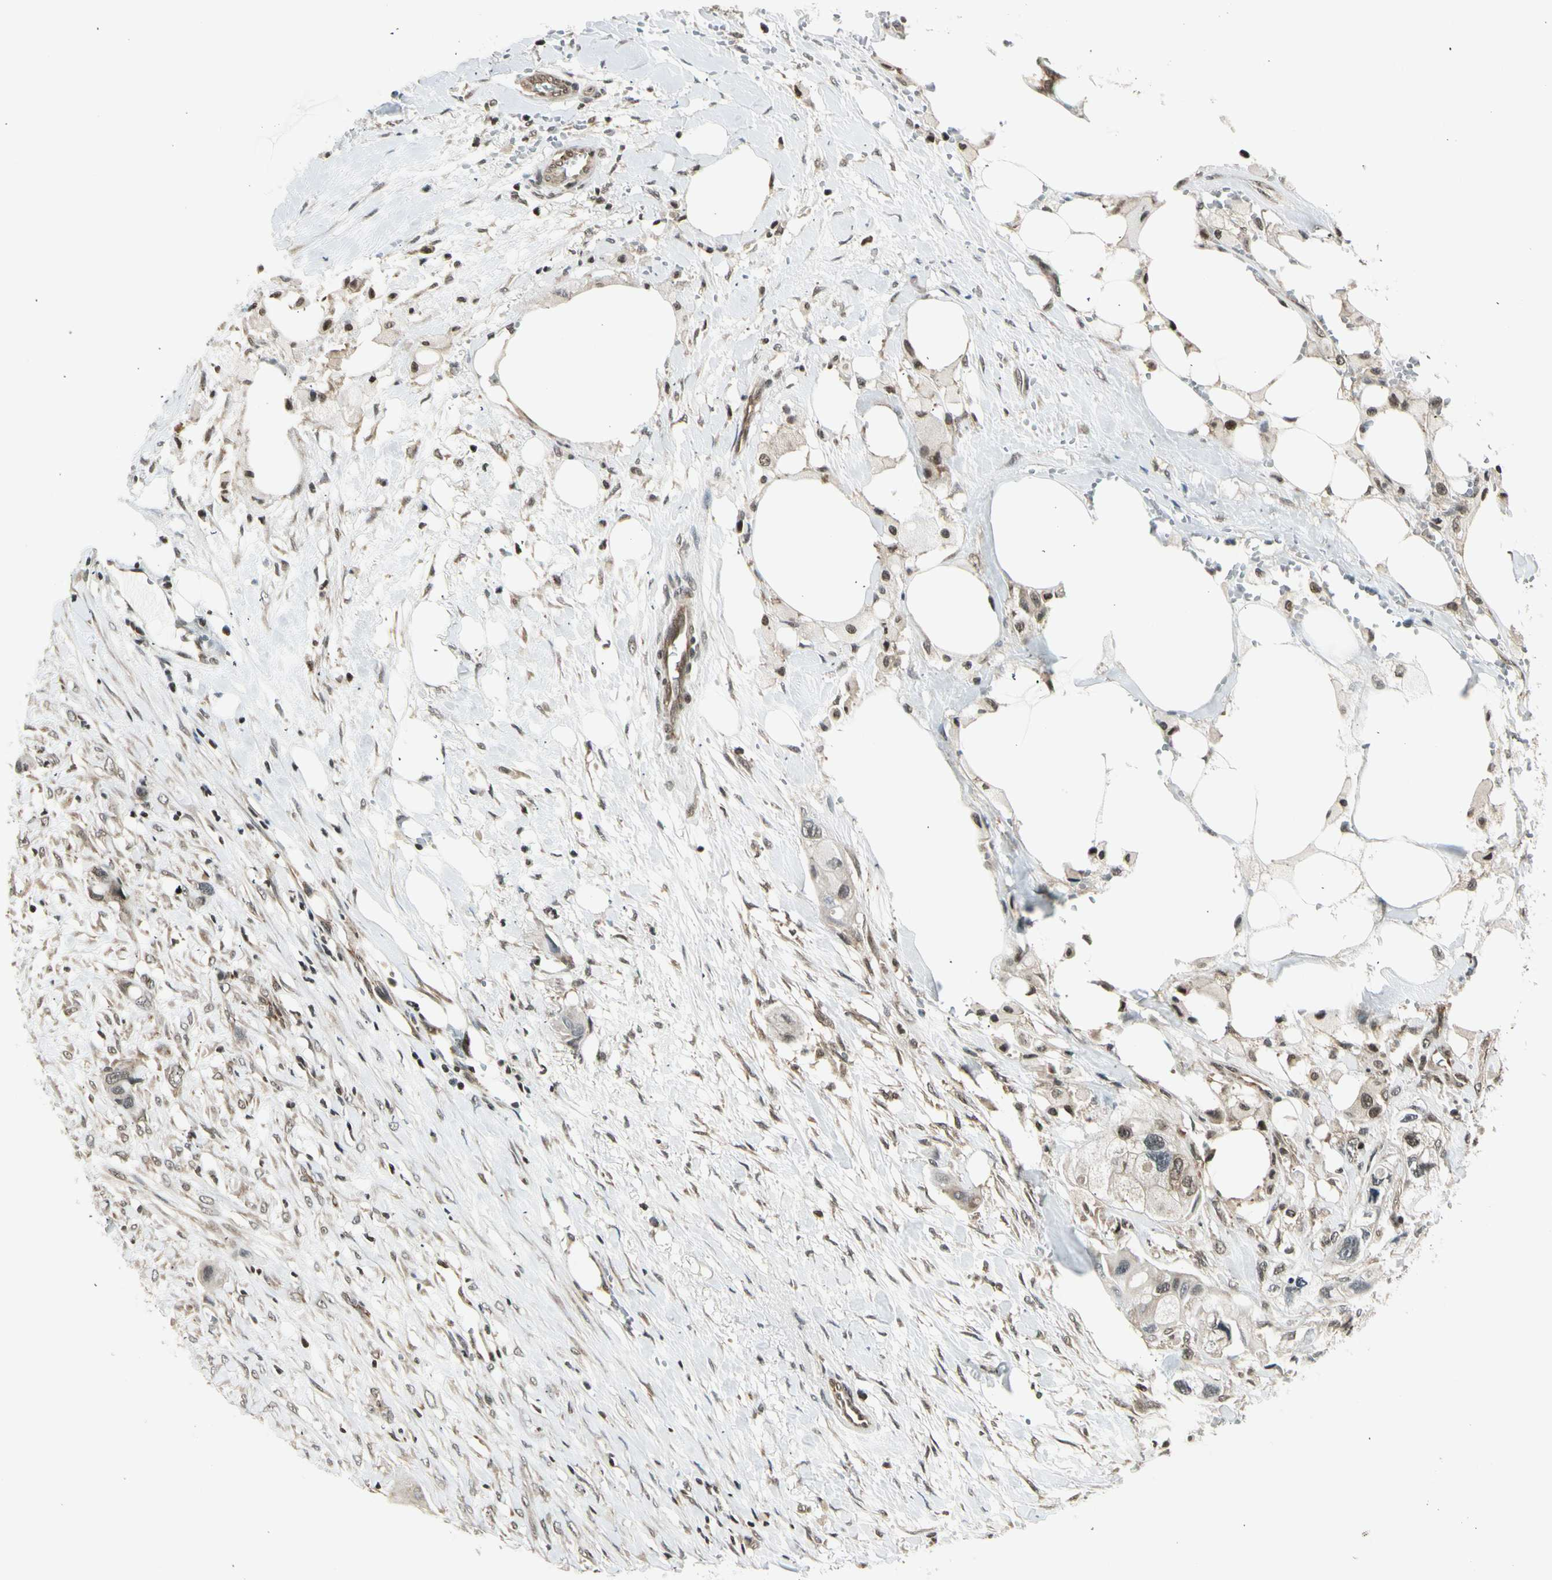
{"staining": {"intensity": "weak", "quantity": "<25%", "location": "cytoplasmic/membranous"}, "tissue": "colorectal cancer", "cell_type": "Tumor cells", "image_type": "cancer", "snomed": [{"axis": "morphology", "description": "Adenocarcinoma, NOS"}, {"axis": "topography", "description": "Colon"}], "caption": "Immunohistochemistry histopathology image of colorectal adenocarcinoma stained for a protein (brown), which exhibits no expression in tumor cells.", "gene": "SMN2", "patient": {"sex": "female", "age": 57}}